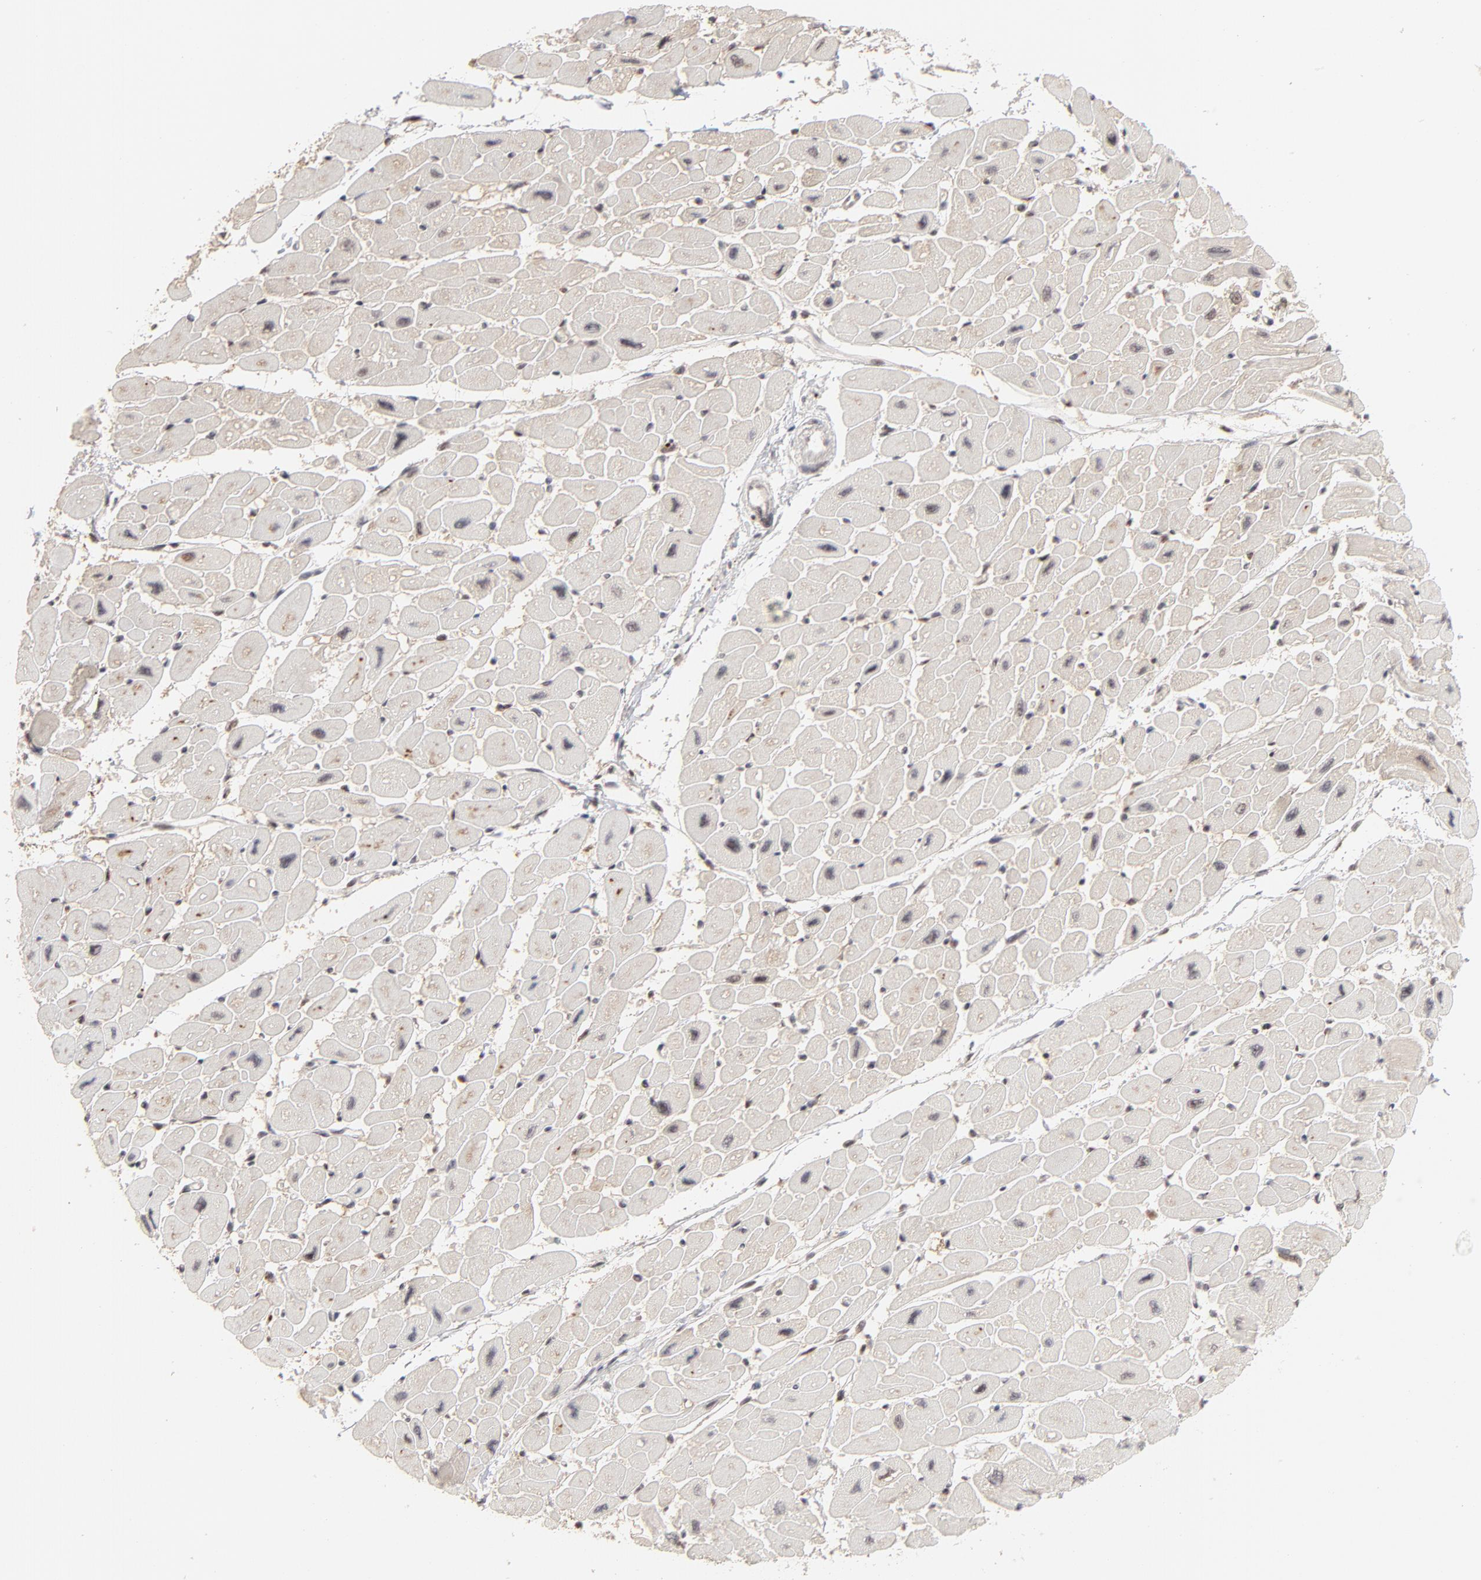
{"staining": {"intensity": "moderate", "quantity": ">75%", "location": "nuclear"}, "tissue": "heart muscle", "cell_type": "Cardiomyocytes", "image_type": "normal", "snomed": [{"axis": "morphology", "description": "Normal tissue, NOS"}, {"axis": "topography", "description": "Heart"}], "caption": "Cardiomyocytes display medium levels of moderate nuclear positivity in approximately >75% of cells in unremarkable human heart muscle.", "gene": "ARIH1", "patient": {"sex": "female", "age": 54}}